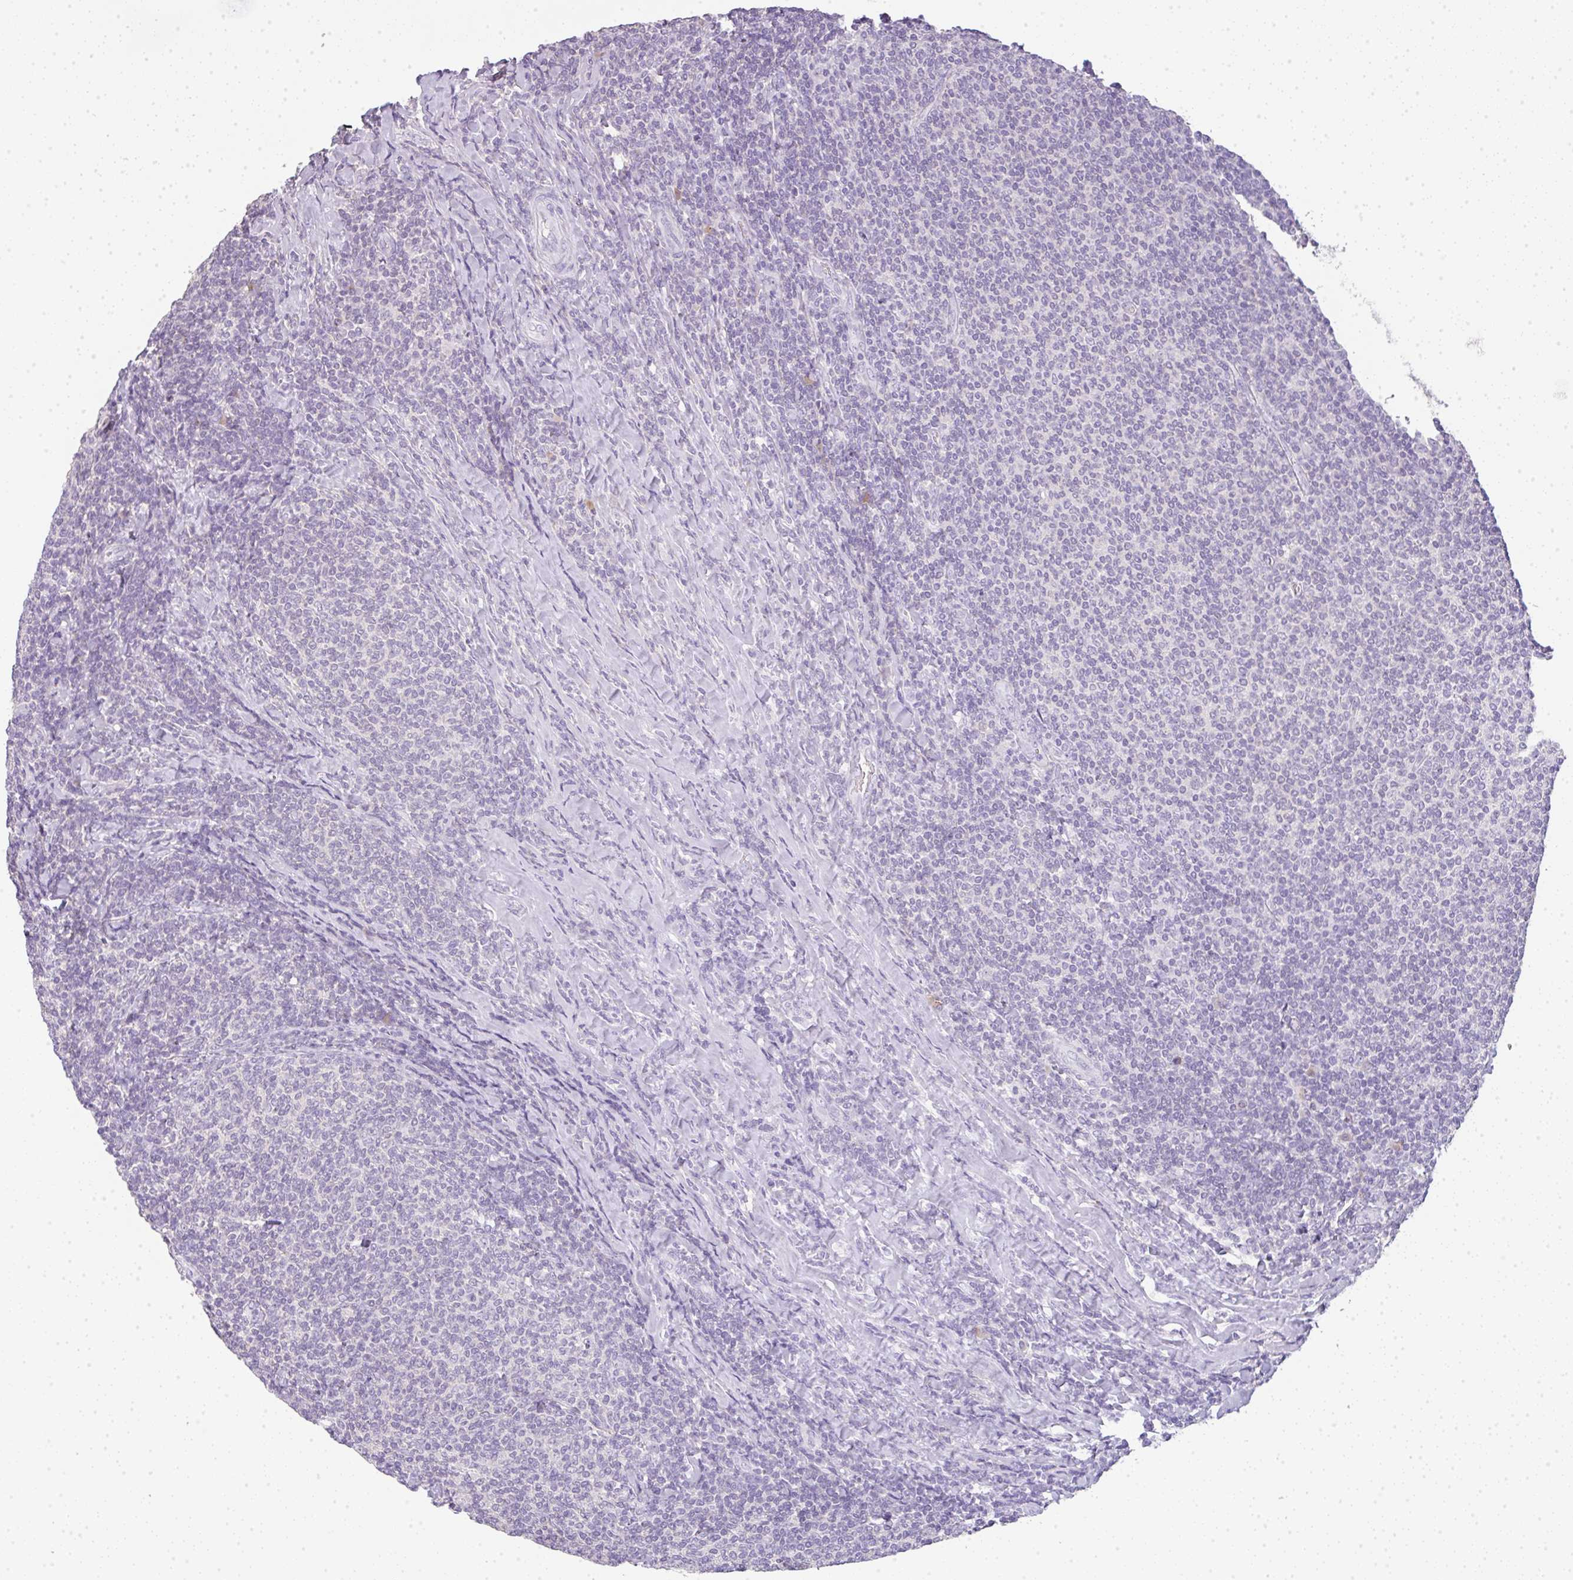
{"staining": {"intensity": "negative", "quantity": "none", "location": "none"}, "tissue": "lymphoma", "cell_type": "Tumor cells", "image_type": "cancer", "snomed": [{"axis": "morphology", "description": "Malignant lymphoma, non-Hodgkin's type, Low grade"}, {"axis": "topography", "description": "Lymph node"}], "caption": "A high-resolution micrograph shows immunohistochemistry (IHC) staining of lymphoma, which reveals no significant positivity in tumor cells. Brightfield microscopy of IHC stained with DAB (brown) and hematoxylin (blue), captured at high magnification.", "gene": "LPAR4", "patient": {"sex": "male", "age": 52}}